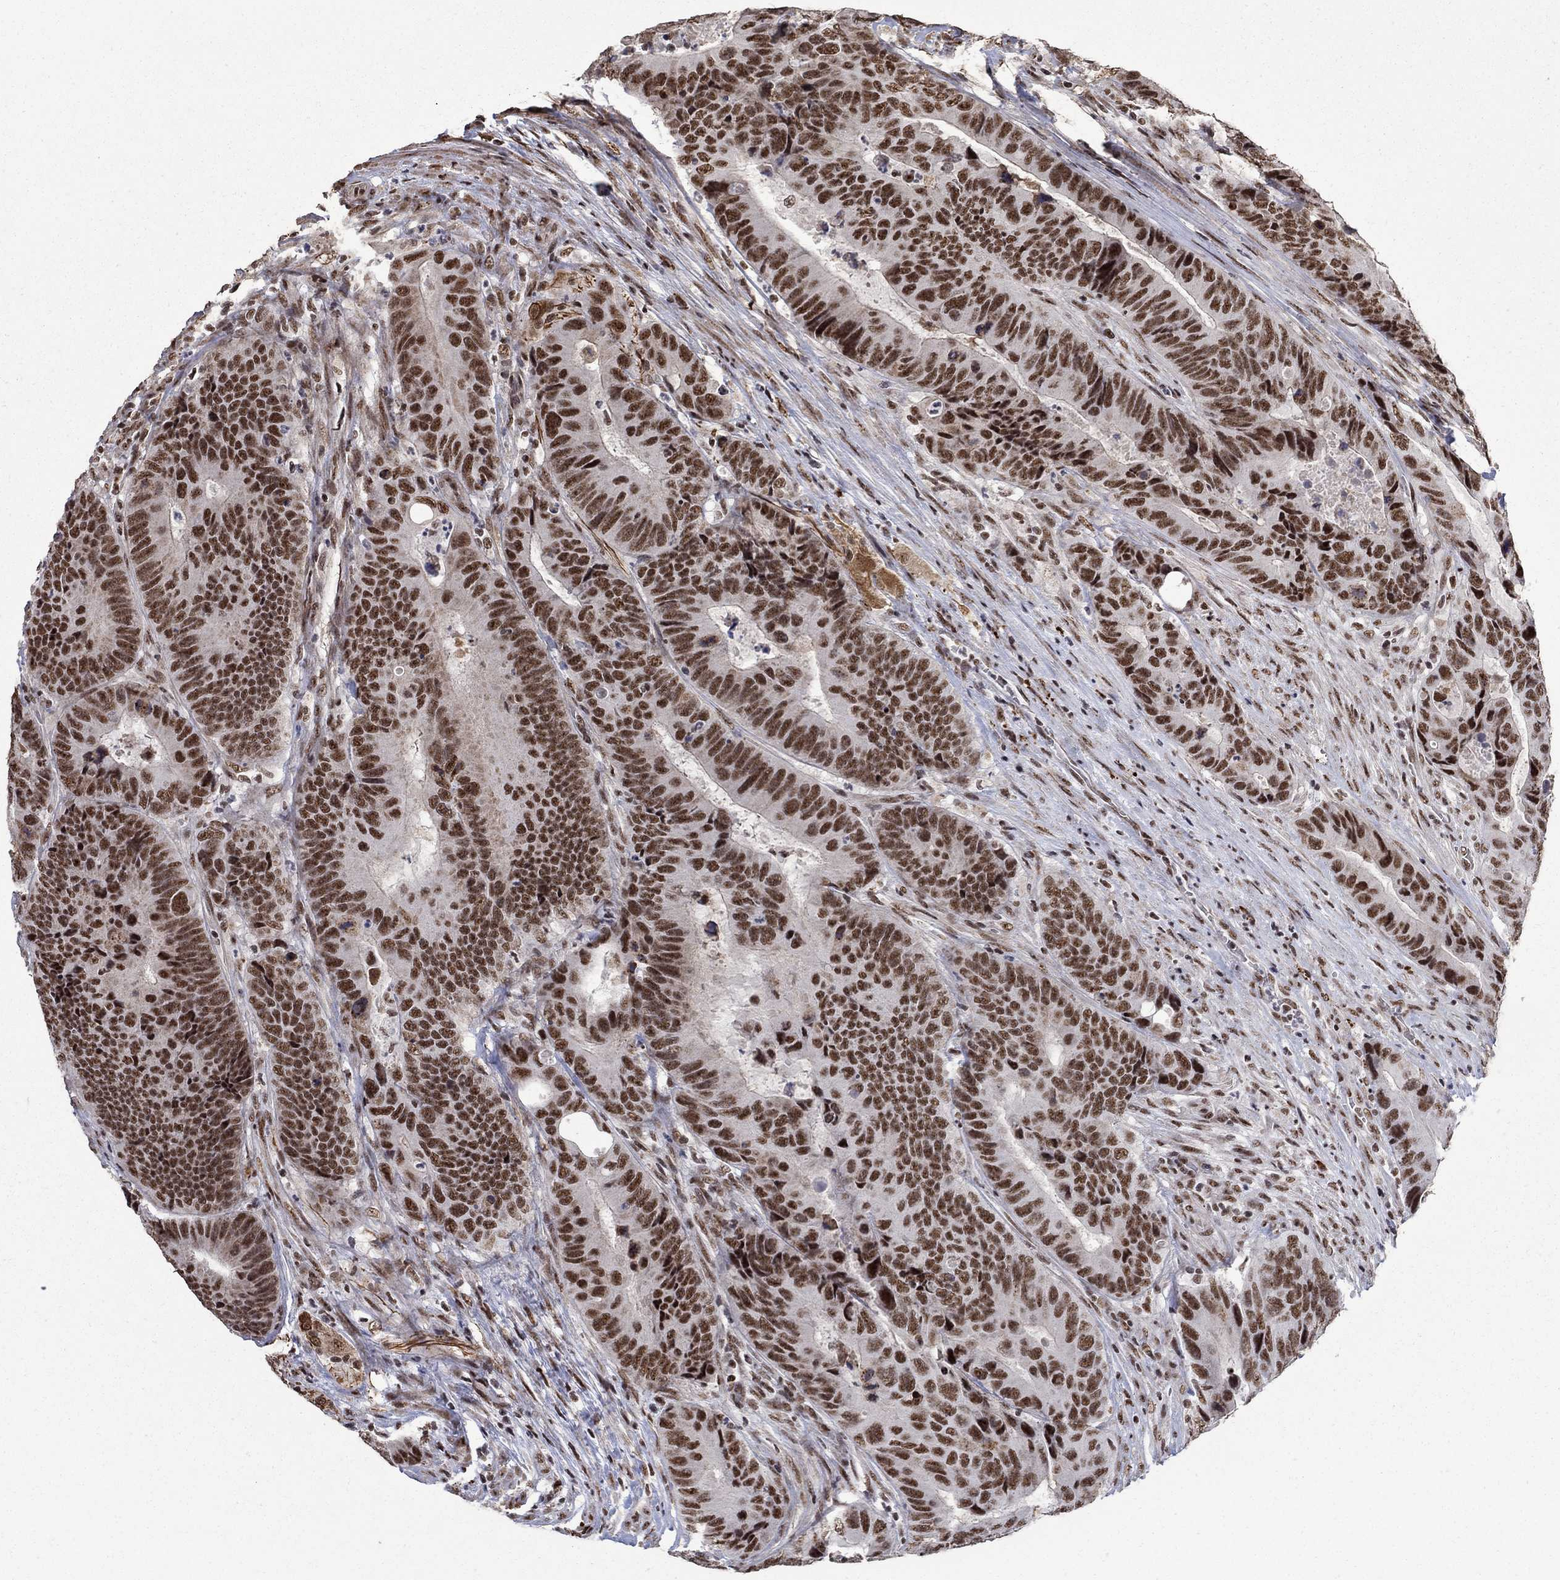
{"staining": {"intensity": "moderate", "quantity": ">75%", "location": "nuclear"}, "tissue": "colorectal cancer", "cell_type": "Tumor cells", "image_type": "cancer", "snomed": [{"axis": "morphology", "description": "Adenocarcinoma, NOS"}, {"axis": "topography", "description": "Colon"}], "caption": "Colorectal adenocarcinoma stained with a brown dye displays moderate nuclear positive staining in approximately >75% of tumor cells.", "gene": "PNISR", "patient": {"sex": "female", "age": 56}}